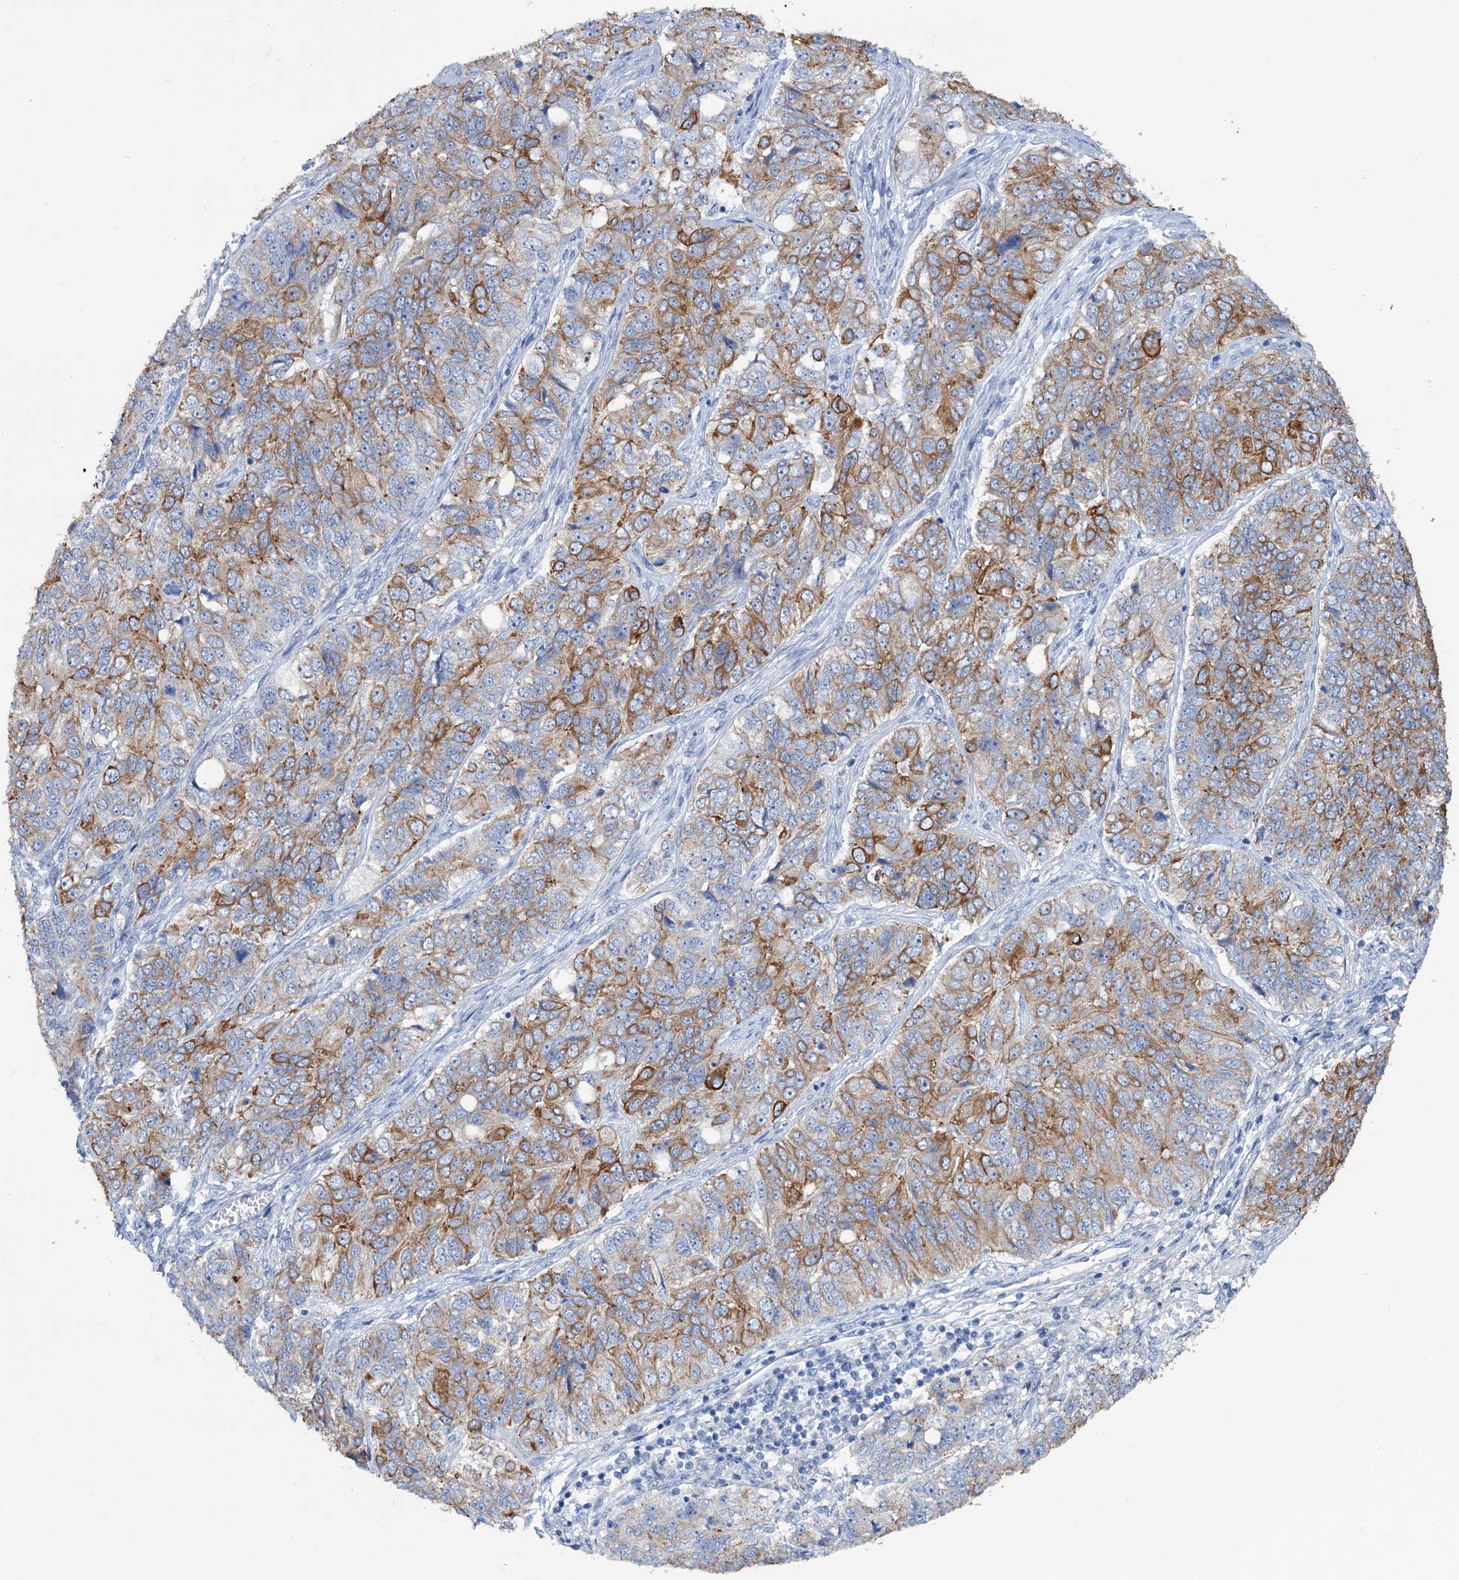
{"staining": {"intensity": "moderate", "quantity": ">75%", "location": "cytoplasmic/membranous"}, "tissue": "ovarian cancer", "cell_type": "Tumor cells", "image_type": "cancer", "snomed": [{"axis": "morphology", "description": "Carcinoma, endometroid"}, {"axis": "topography", "description": "Ovary"}], "caption": "Ovarian cancer tissue demonstrates moderate cytoplasmic/membranous expression in approximately >75% of tumor cells, visualized by immunohistochemistry.", "gene": "FAAP20", "patient": {"sex": "female", "age": 51}}